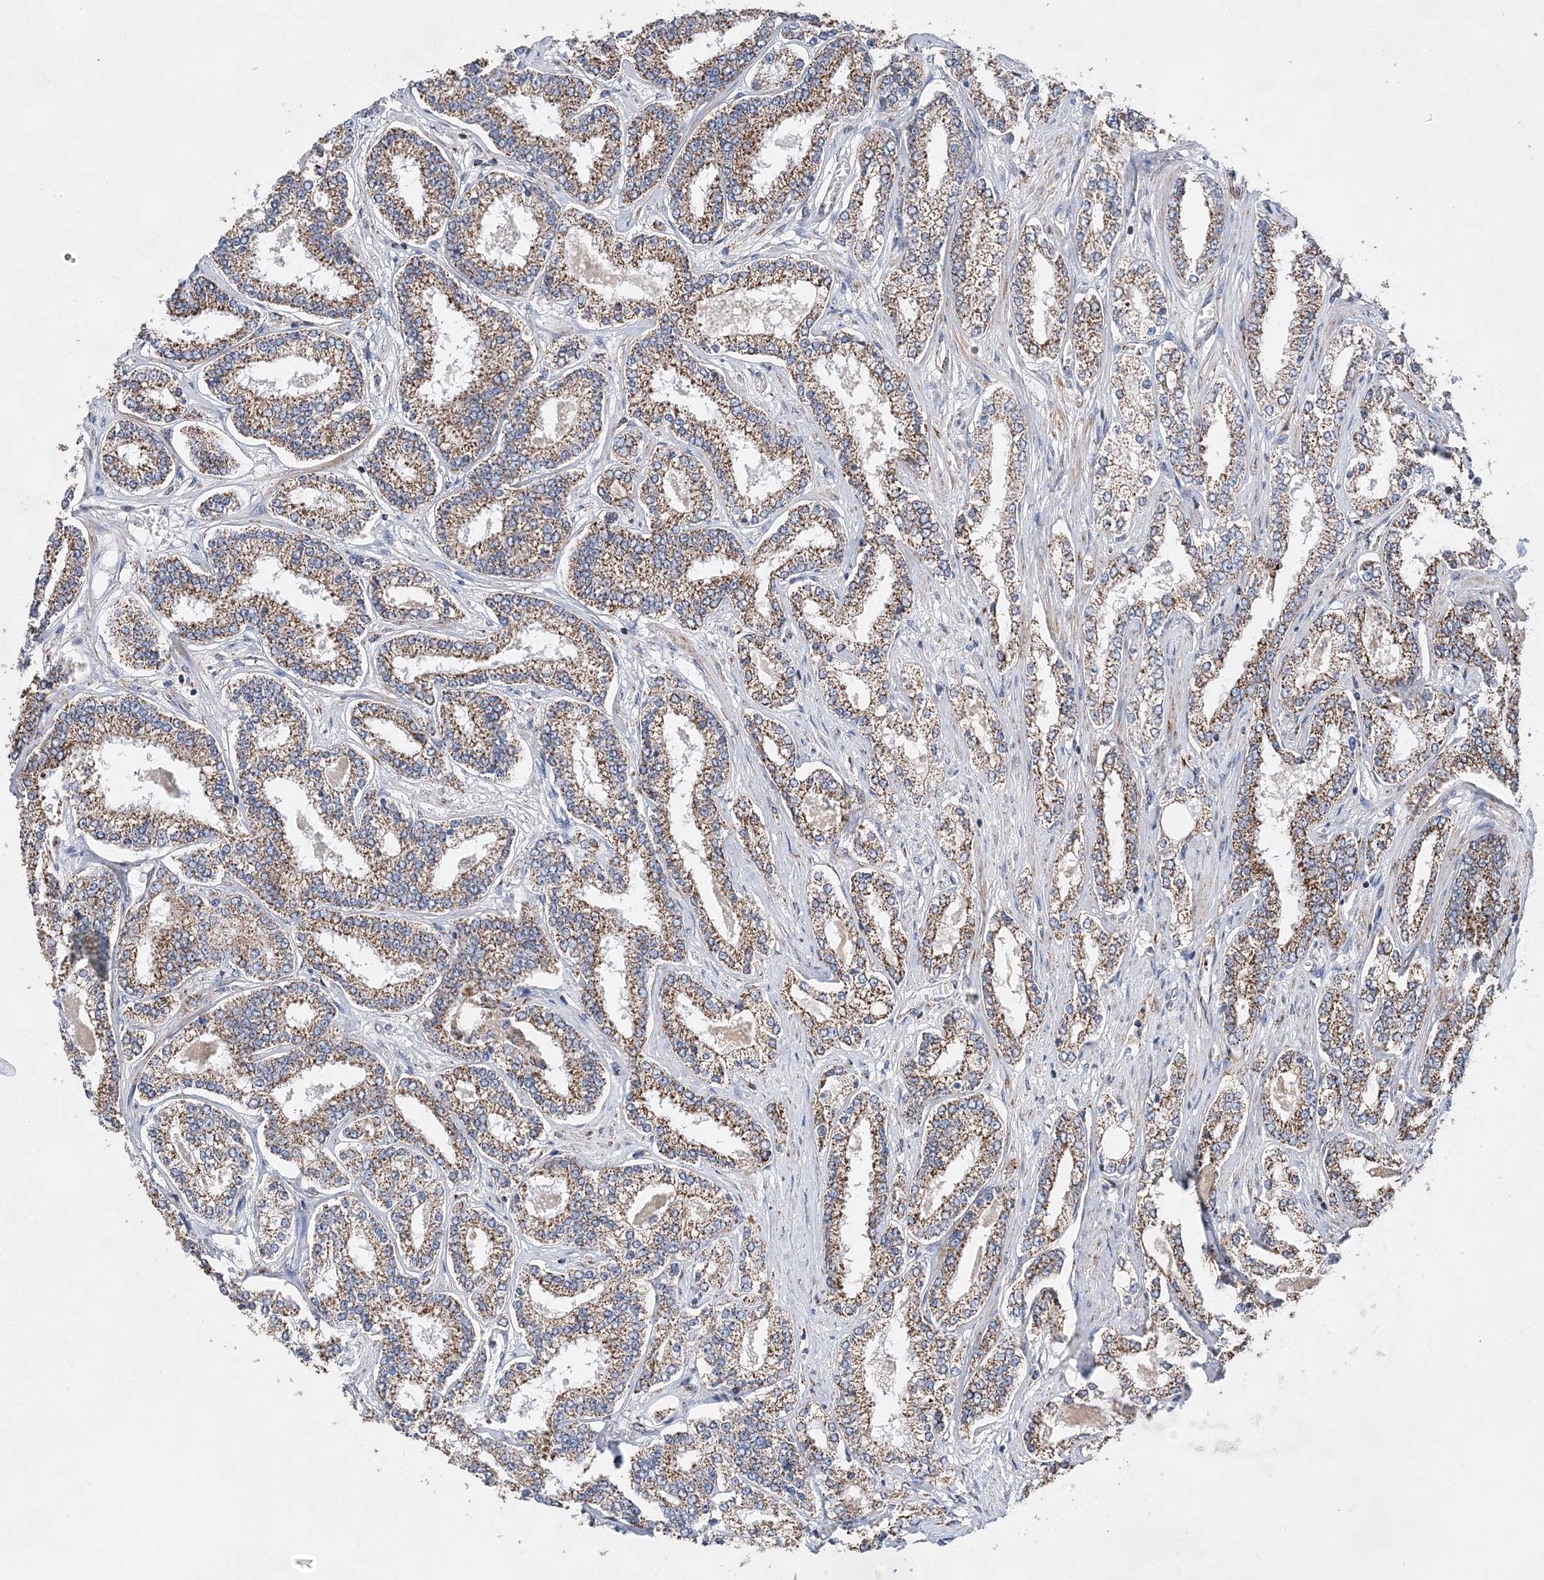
{"staining": {"intensity": "moderate", "quantity": ">75%", "location": "cytoplasmic/membranous"}, "tissue": "prostate cancer", "cell_type": "Tumor cells", "image_type": "cancer", "snomed": [{"axis": "morphology", "description": "Normal tissue, NOS"}, {"axis": "morphology", "description": "Adenocarcinoma, High grade"}, {"axis": "topography", "description": "Prostate"}], "caption": "An immunohistochemistry histopathology image of neoplastic tissue is shown. Protein staining in brown labels moderate cytoplasmic/membranous positivity in prostate cancer (high-grade adenocarcinoma) within tumor cells.", "gene": "ACOT9", "patient": {"sex": "male", "age": 83}}